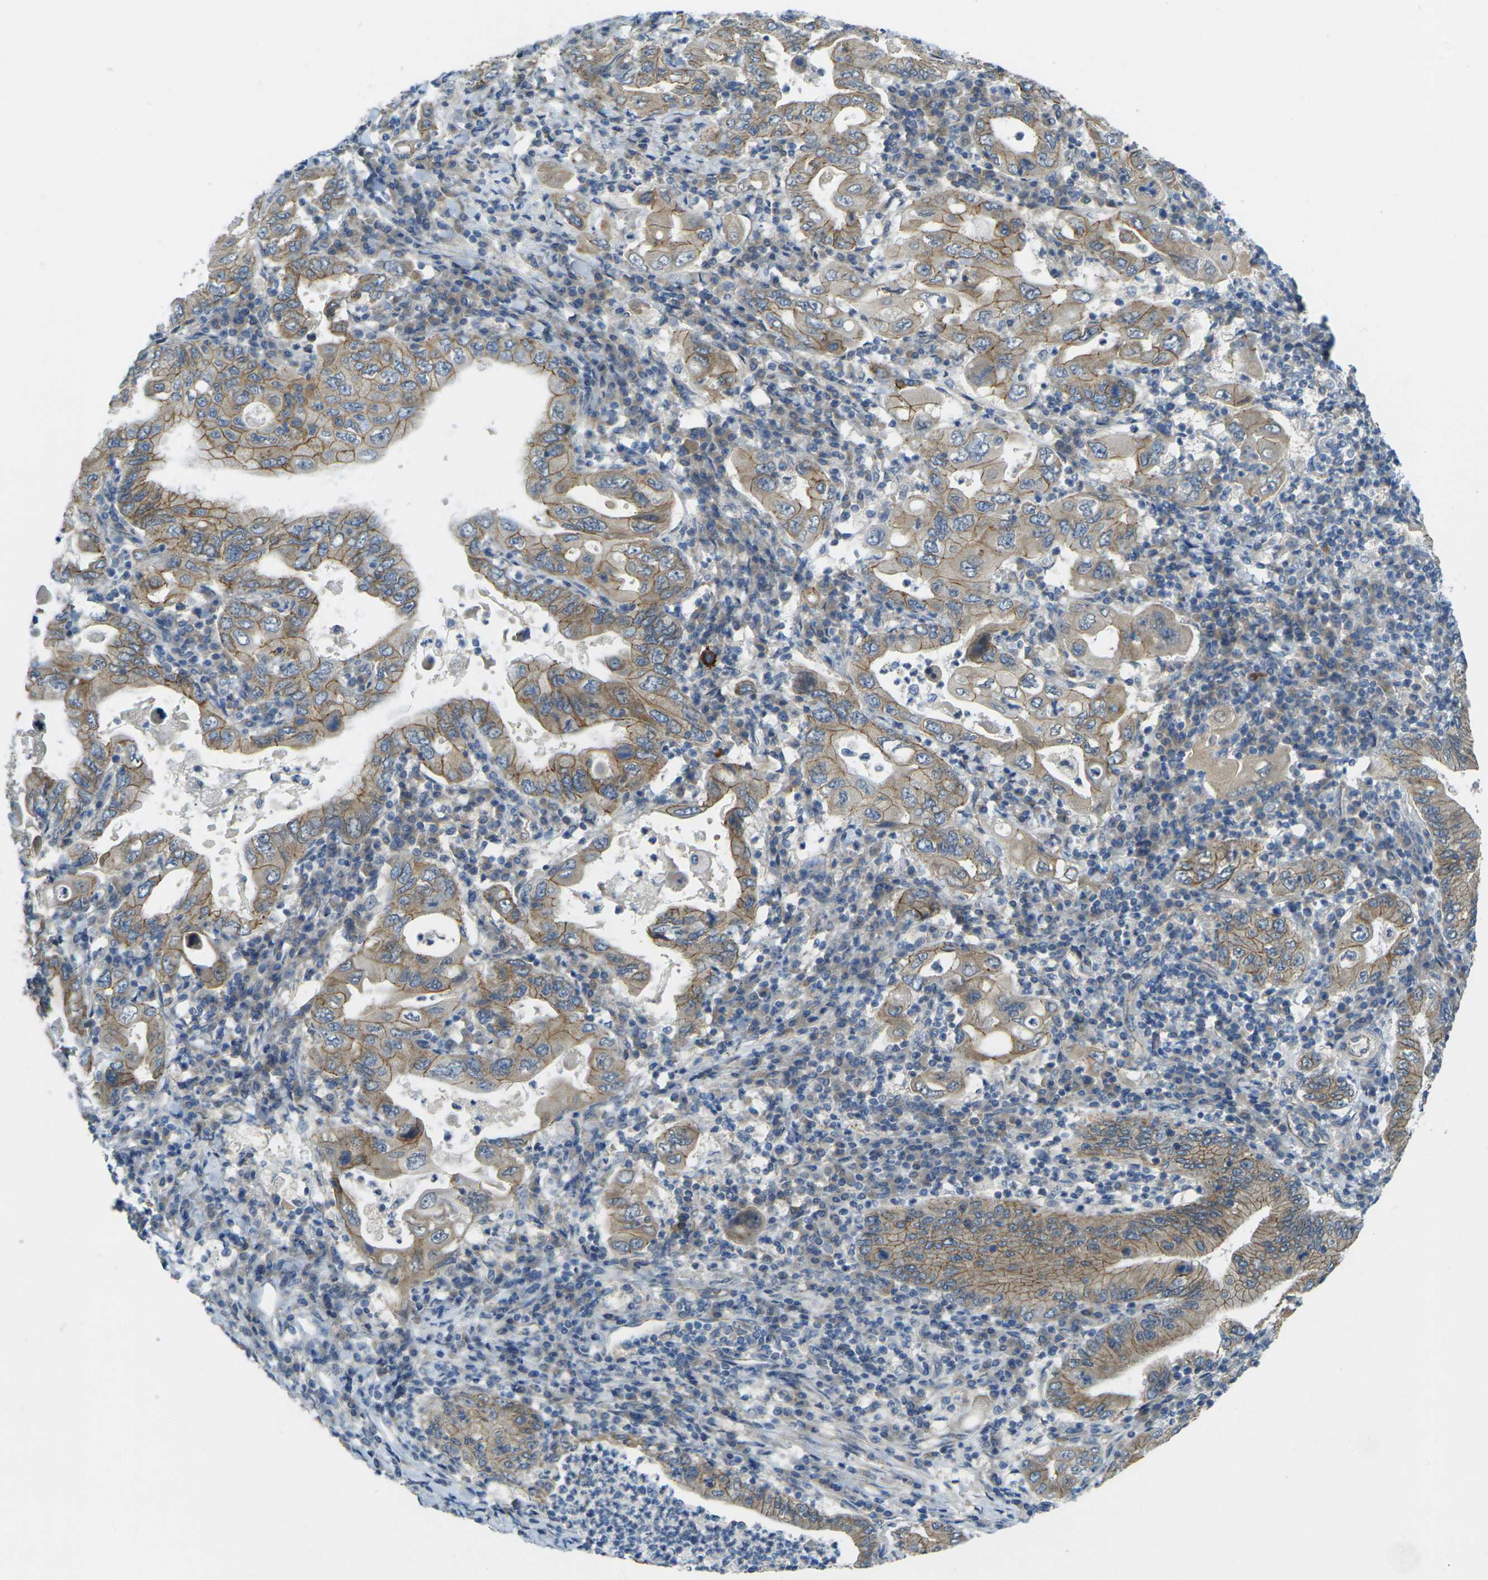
{"staining": {"intensity": "moderate", "quantity": ">75%", "location": "cytoplasmic/membranous"}, "tissue": "stomach cancer", "cell_type": "Tumor cells", "image_type": "cancer", "snomed": [{"axis": "morphology", "description": "Normal tissue, NOS"}, {"axis": "morphology", "description": "Adenocarcinoma, NOS"}, {"axis": "topography", "description": "Esophagus"}, {"axis": "topography", "description": "Stomach, upper"}, {"axis": "topography", "description": "Peripheral nerve tissue"}], "caption": "Brown immunohistochemical staining in human stomach adenocarcinoma displays moderate cytoplasmic/membranous expression in approximately >75% of tumor cells.", "gene": "RHBDD1", "patient": {"sex": "male", "age": 62}}